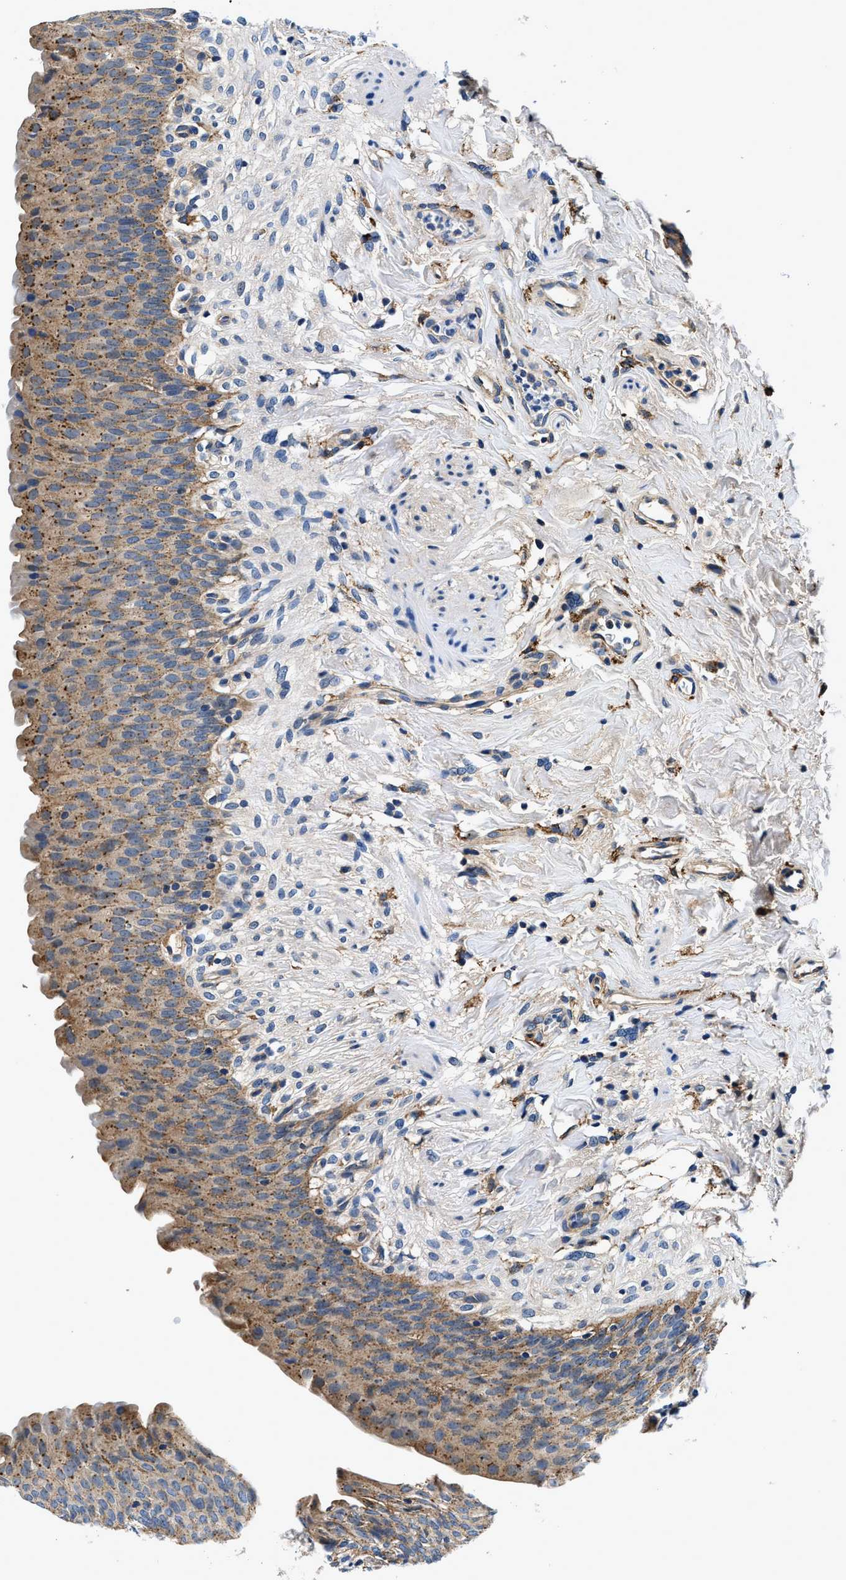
{"staining": {"intensity": "moderate", "quantity": ">75%", "location": "cytoplasmic/membranous"}, "tissue": "urinary bladder", "cell_type": "Urothelial cells", "image_type": "normal", "snomed": [{"axis": "morphology", "description": "Normal tissue, NOS"}, {"axis": "topography", "description": "Urinary bladder"}], "caption": "About >75% of urothelial cells in benign urinary bladder reveal moderate cytoplasmic/membranous protein expression as visualized by brown immunohistochemical staining.", "gene": "ZFAND3", "patient": {"sex": "female", "age": 79}}